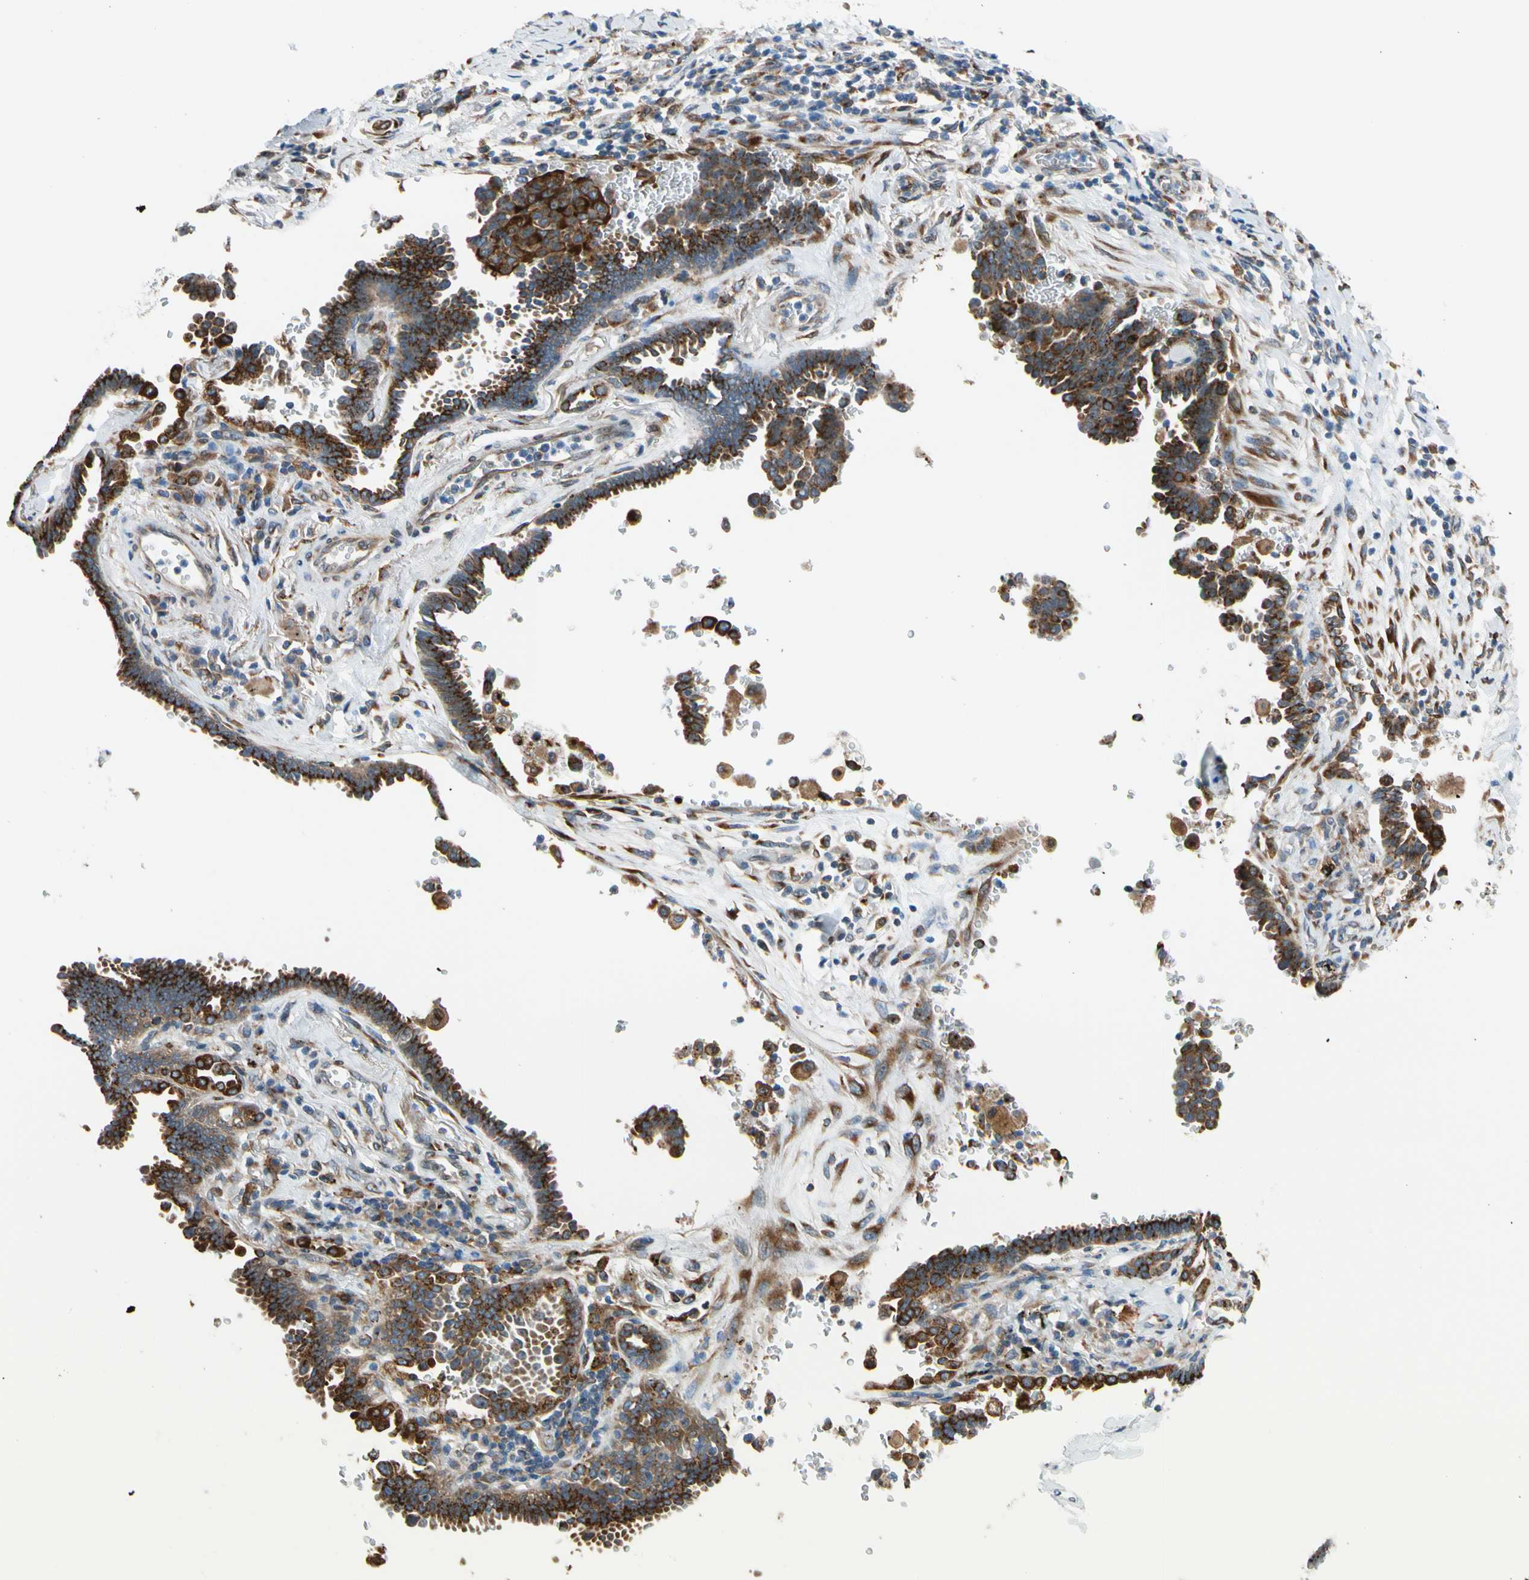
{"staining": {"intensity": "strong", "quantity": ">75%", "location": "cytoplasmic/membranous"}, "tissue": "lung cancer", "cell_type": "Tumor cells", "image_type": "cancer", "snomed": [{"axis": "morphology", "description": "Adenocarcinoma, NOS"}, {"axis": "topography", "description": "Lung"}], "caption": "Protein expression by immunohistochemistry exhibits strong cytoplasmic/membranous expression in approximately >75% of tumor cells in lung cancer.", "gene": "NUCB1", "patient": {"sex": "female", "age": 64}}